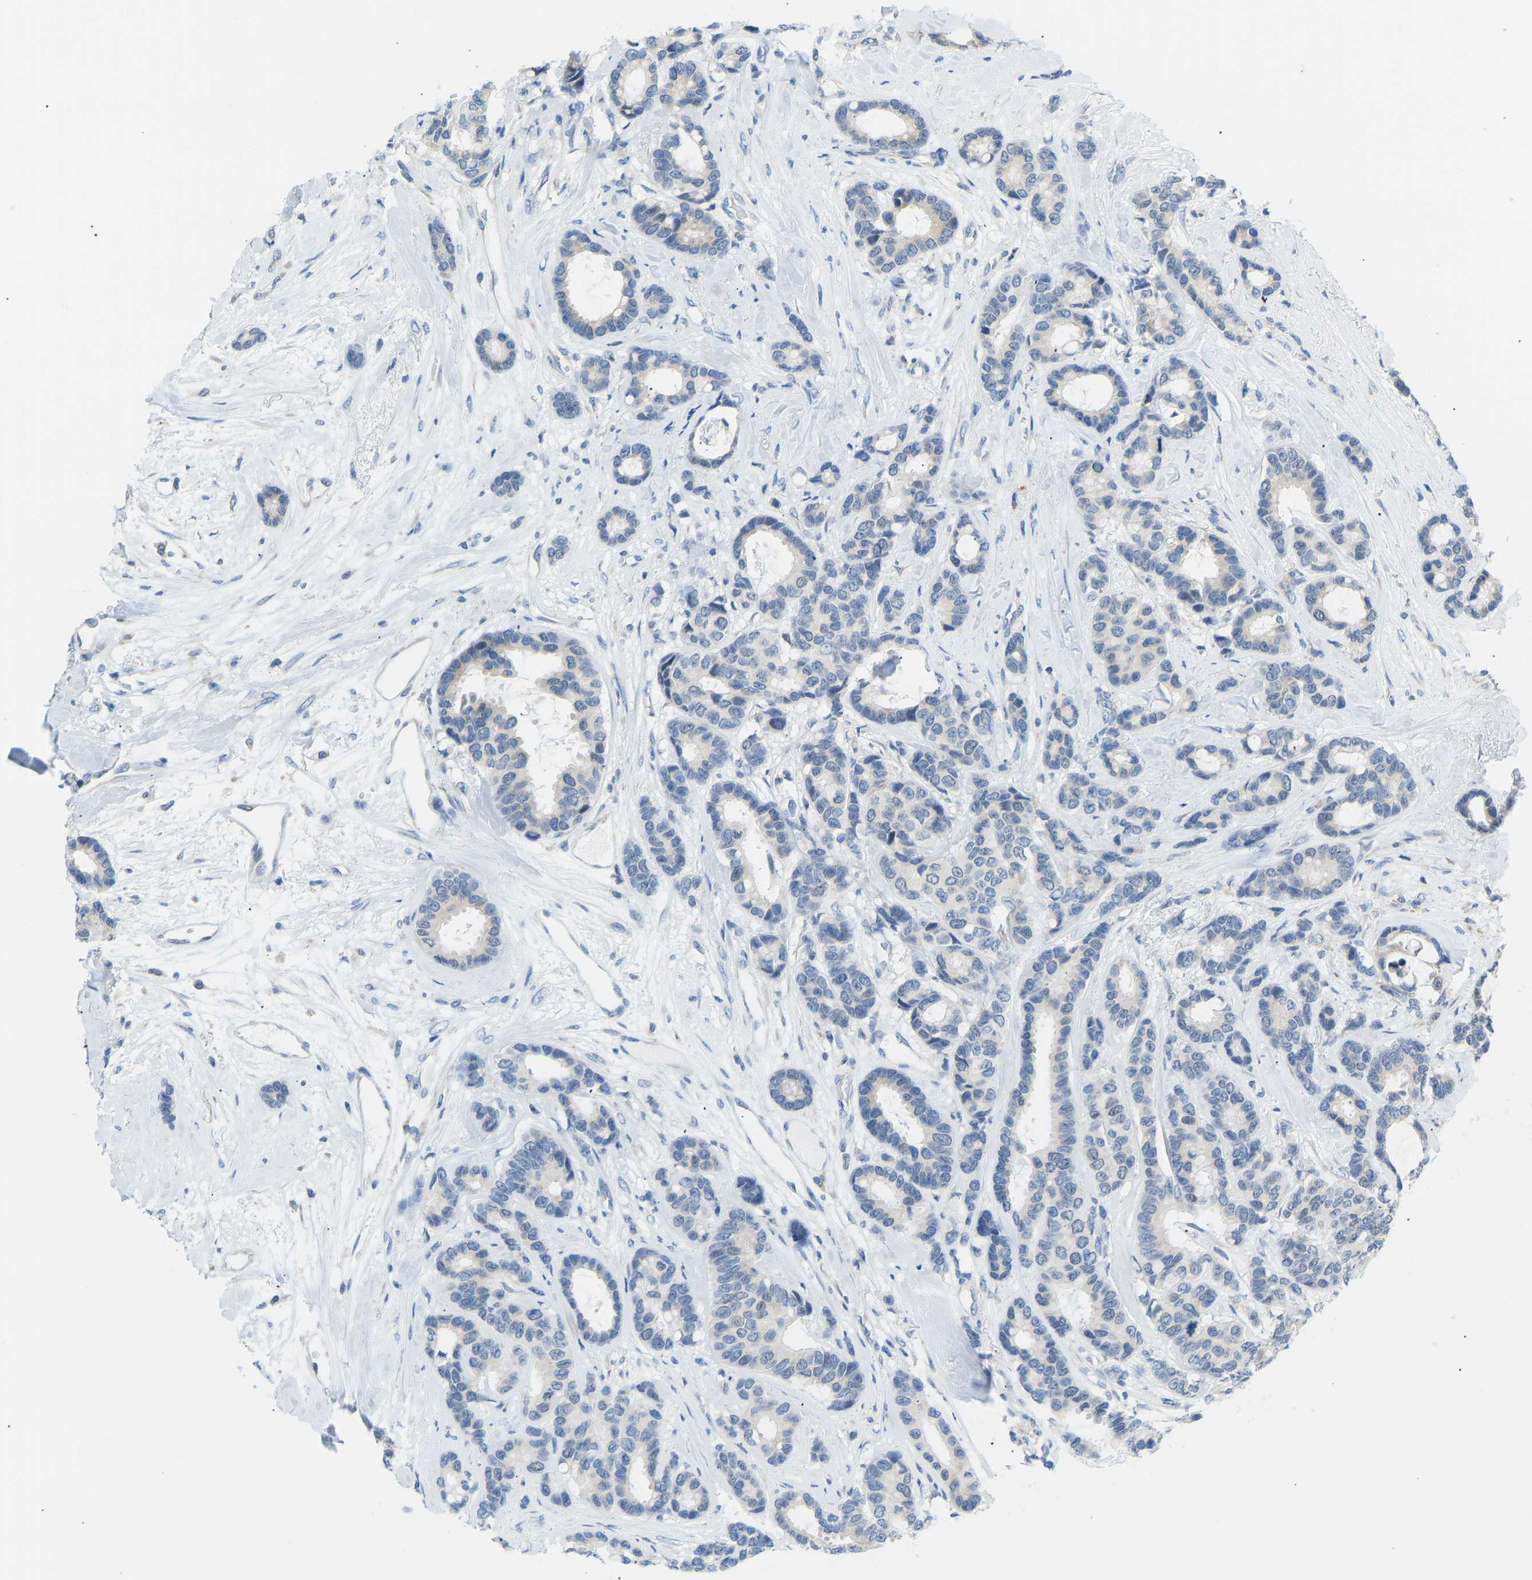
{"staining": {"intensity": "negative", "quantity": "none", "location": "none"}, "tissue": "breast cancer", "cell_type": "Tumor cells", "image_type": "cancer", "snomed": [{"axis": "morphology", "description": "Duct carcinoma"}, {"axis": "topography", "description": "Breast"}], "caption": "Human breast intraductal carcinoma stained for a protein using immunohistochemistry (IHC) shows no staining in tumor cells.", "gene": "VRK1", "patient": {"sex": "female", "age": 87}}